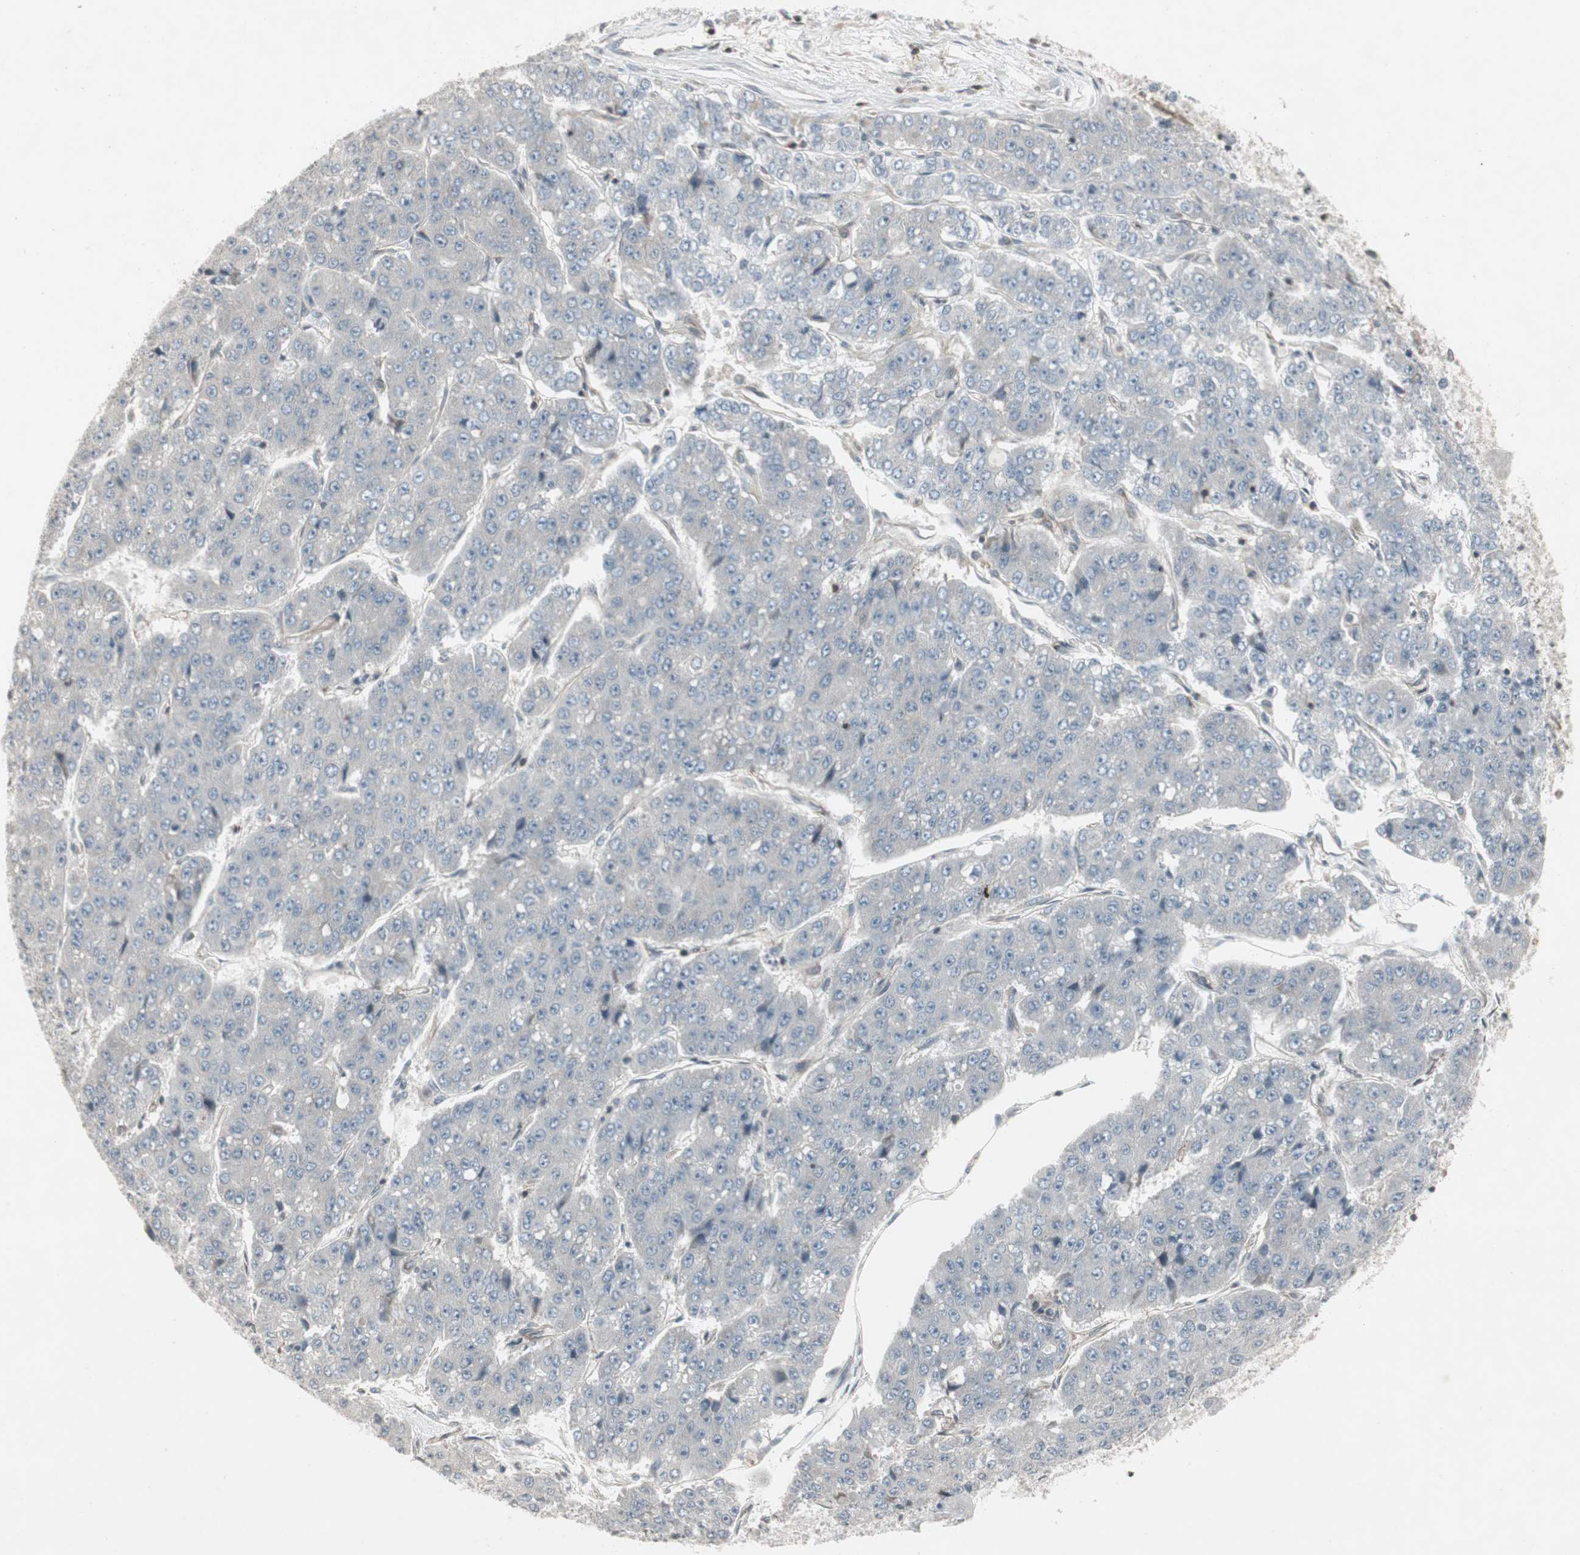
{"staining": {"intensity": "negative", "quantity": "none", "location": "none"}, "tissue": "pancreatic cancer", "cell_type": "Tumor cells", "image_type": "cancer", "snomed": [{"axis": "morphology", "description": "Adenocarcinoma, NOS"}, {"axis": "topography", "description": "Pancreas"}], "caption": "Tumor cells are negative for protein expression in human pancreatic cancer (adenocarcinoma).", "gene": "ARHGEF1", "patient": {"sex": "male", "age": 50}}